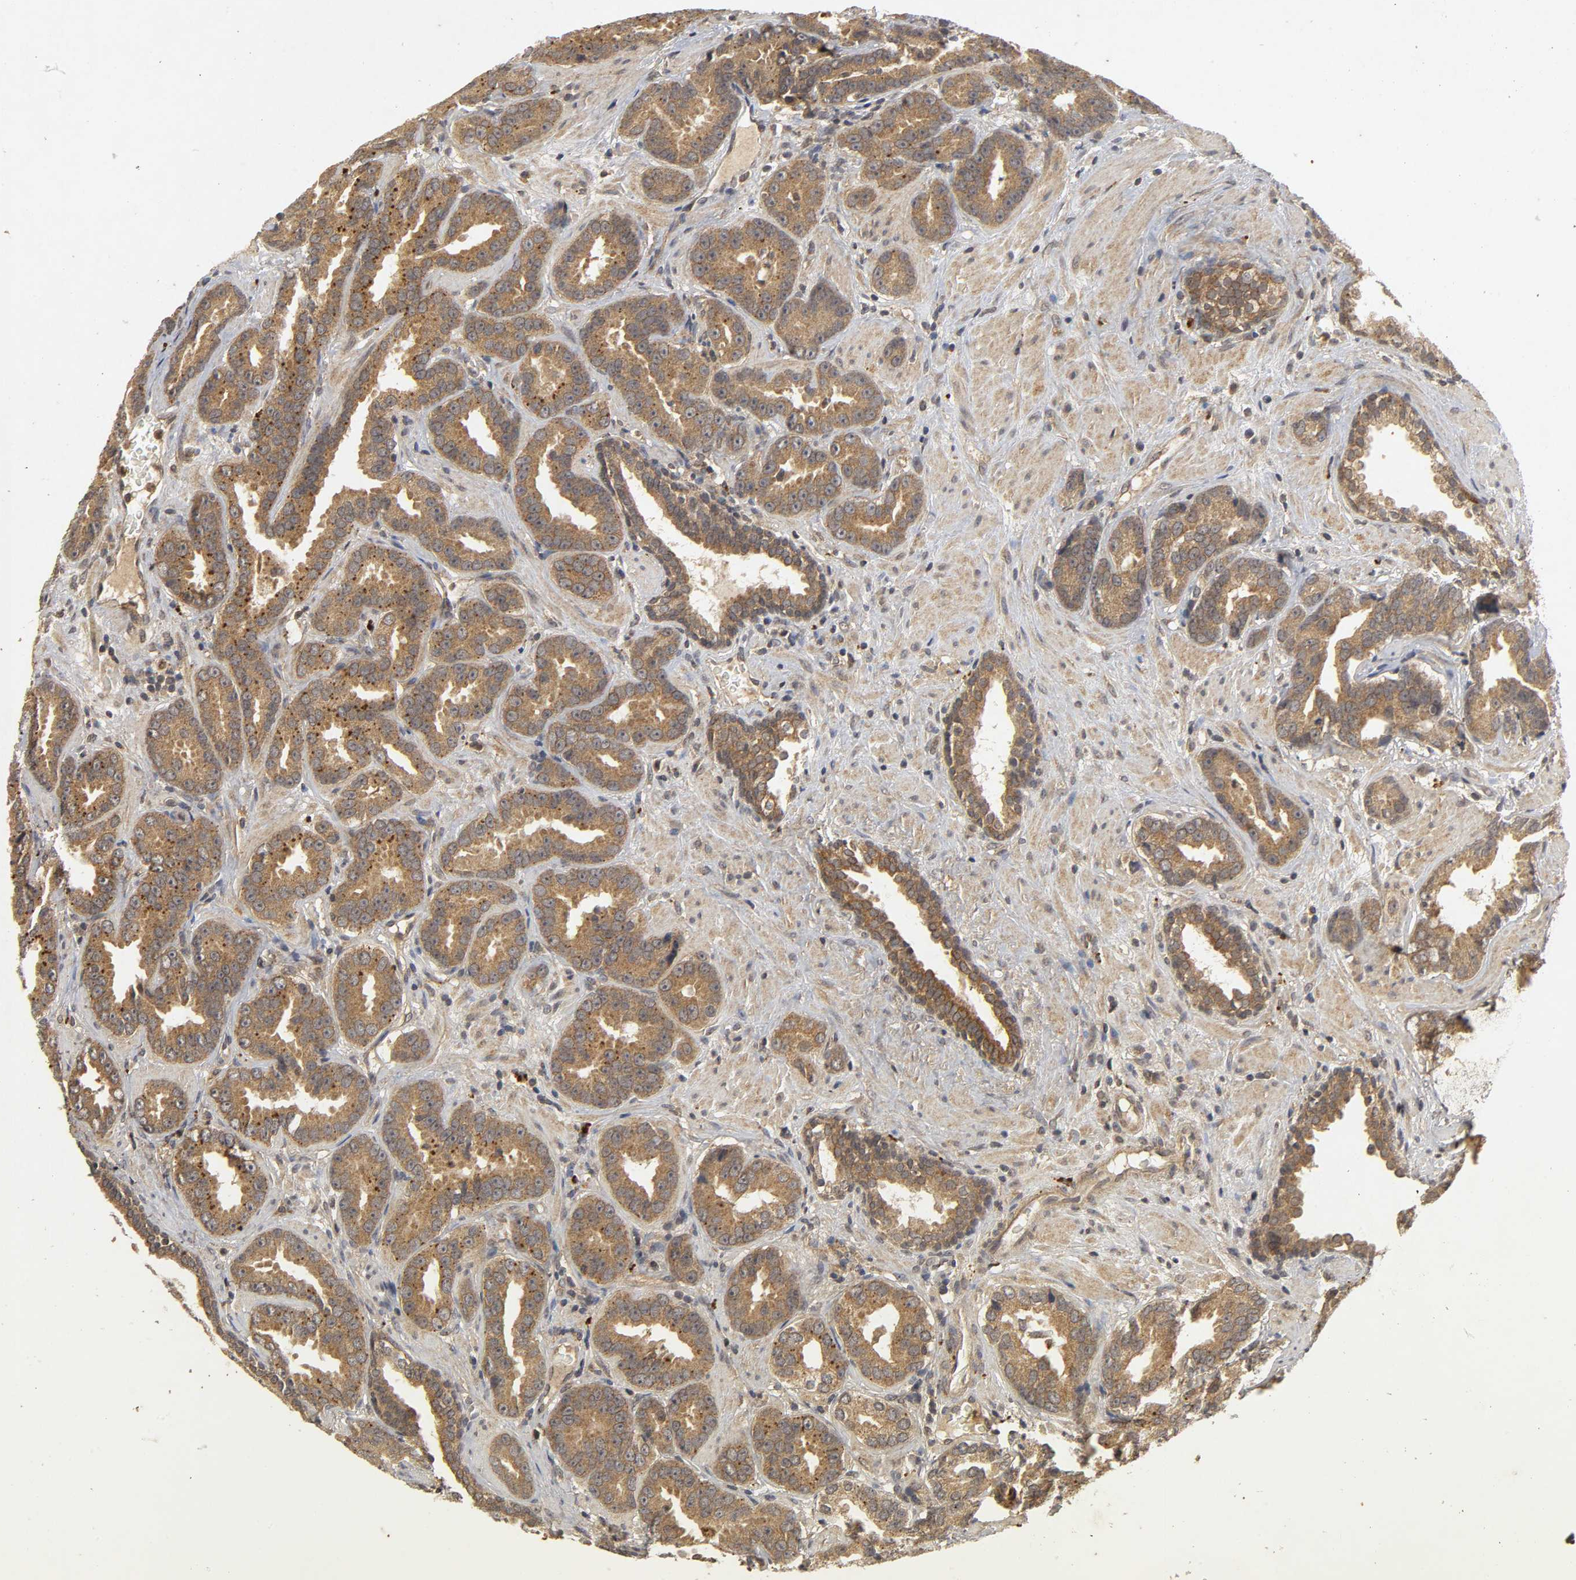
{"staining": {"intensity": "moderate", "quantity": ">75%", "location": "cytoplasmic/membranous"}, "tissue": "prostate cancer", "cell_type": "Tumor cells", "image_type": "cancer", "snomed": [{"axis": "morphology", "description": "Adenocarcinoma, Low grade"}, {"axis": "topography", "description": "Prostate"}], "caption": "Immunohistochemical staining of human prostate cancer shows medium levels of moderate cytoplasmic/membranous positivity in about >75% of tumor cells.", "gene": "TRAF6", "patient": {"sex": "male", "age": 59}}